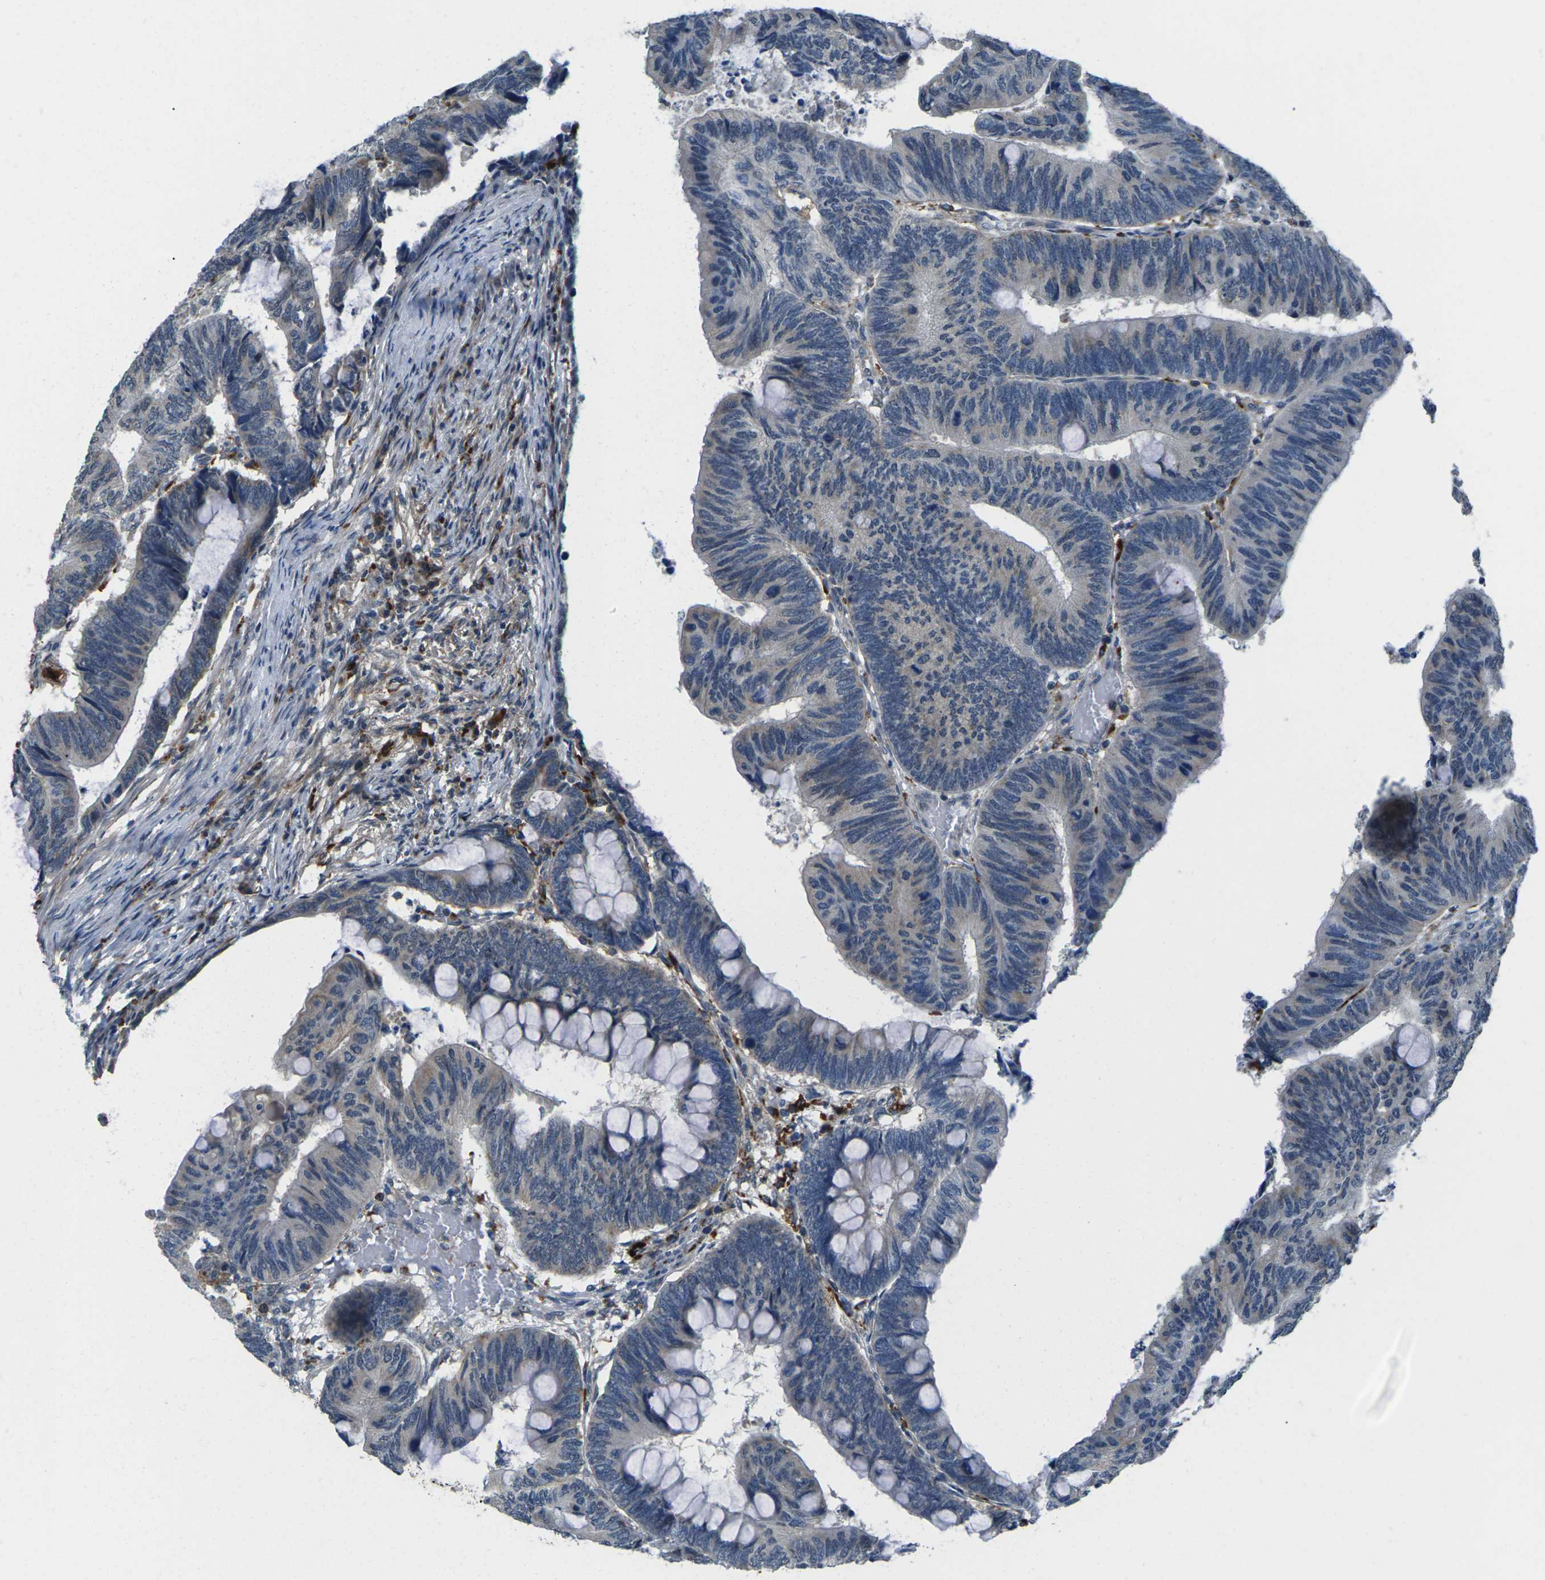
{"staining": {"intensity": "negative", "quantity": "none", "location": "none"}, "tissue": "colorectal cancer", "cell_type": "Tumor cells", "image_type": "cancer", "snomed": [{"axis": "morphology", "description": "Normal tissue, NOS"}, {"axis": "morphology", "description": "Adenocarcinoma, NOS"}, {"axis": "topography", "description": "Rectum"}, {"axis": "topography", "description": "Peripheral nerve tissue"}], "caption": "The immunohistochemistry (IHC) micrograph has no significant expression in tumor cells of colorectal cancer (adenocarcinoma) tissue.", "gene": "SLC31A2", "patient": {"sex": "male", "age": 92}}